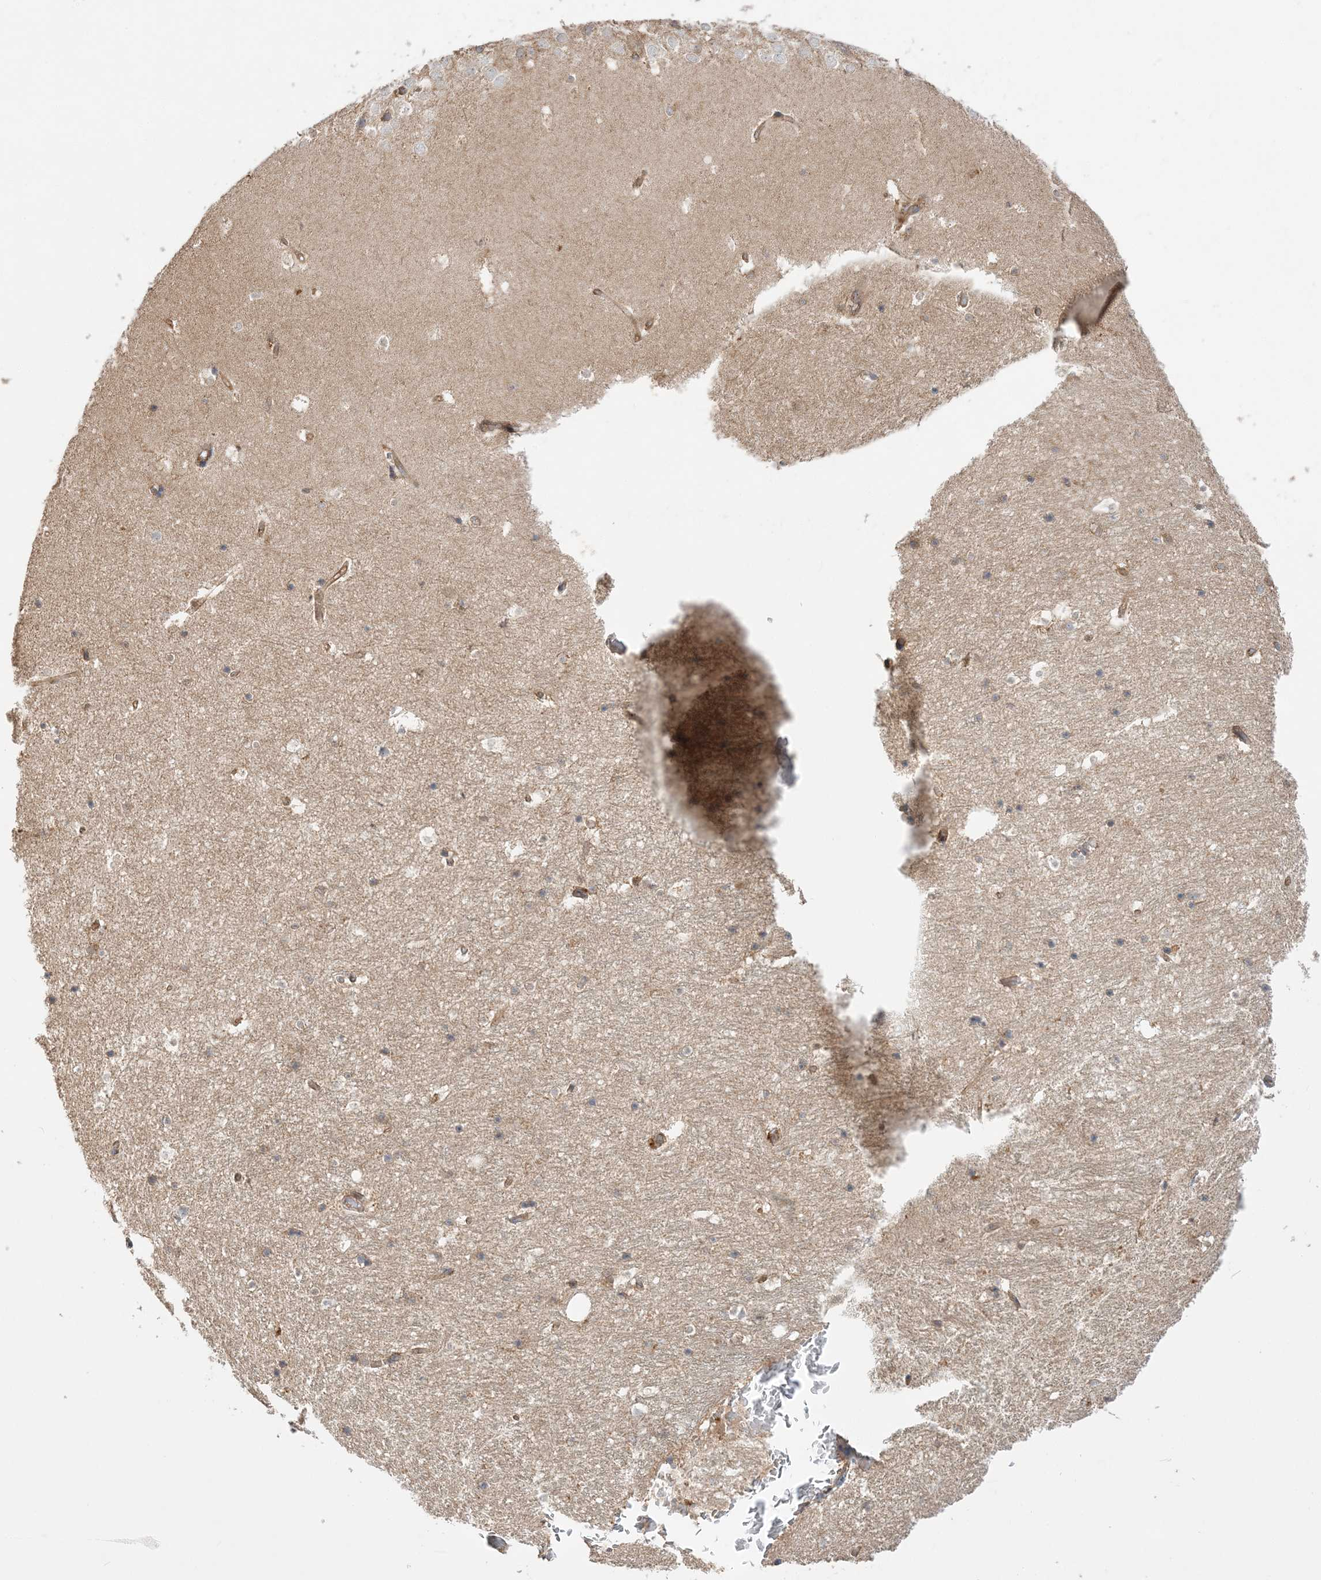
{"staining": {"intensity": "weak", "quantity": "<25%", "location": "cytoplasmic/membranous"}, "tissue": "hippocampus", "cell_type": "Glial cells", "image_type": "normal", "snomed": [{"axis": "morphology", "description": "Normal tissue, NOS"}, {"axis": "topography", "description": "Hippocampus"}], "caption": "Immunohistochemistry photomicrograph of normal hippocampus: hippocampus stained with DAB (3,3'-diaminobenzidine) exhibits no significant protein positivity in glial cells.", "gene": "TBC1D5", "patient": {"sex": "female", "age": 52}}